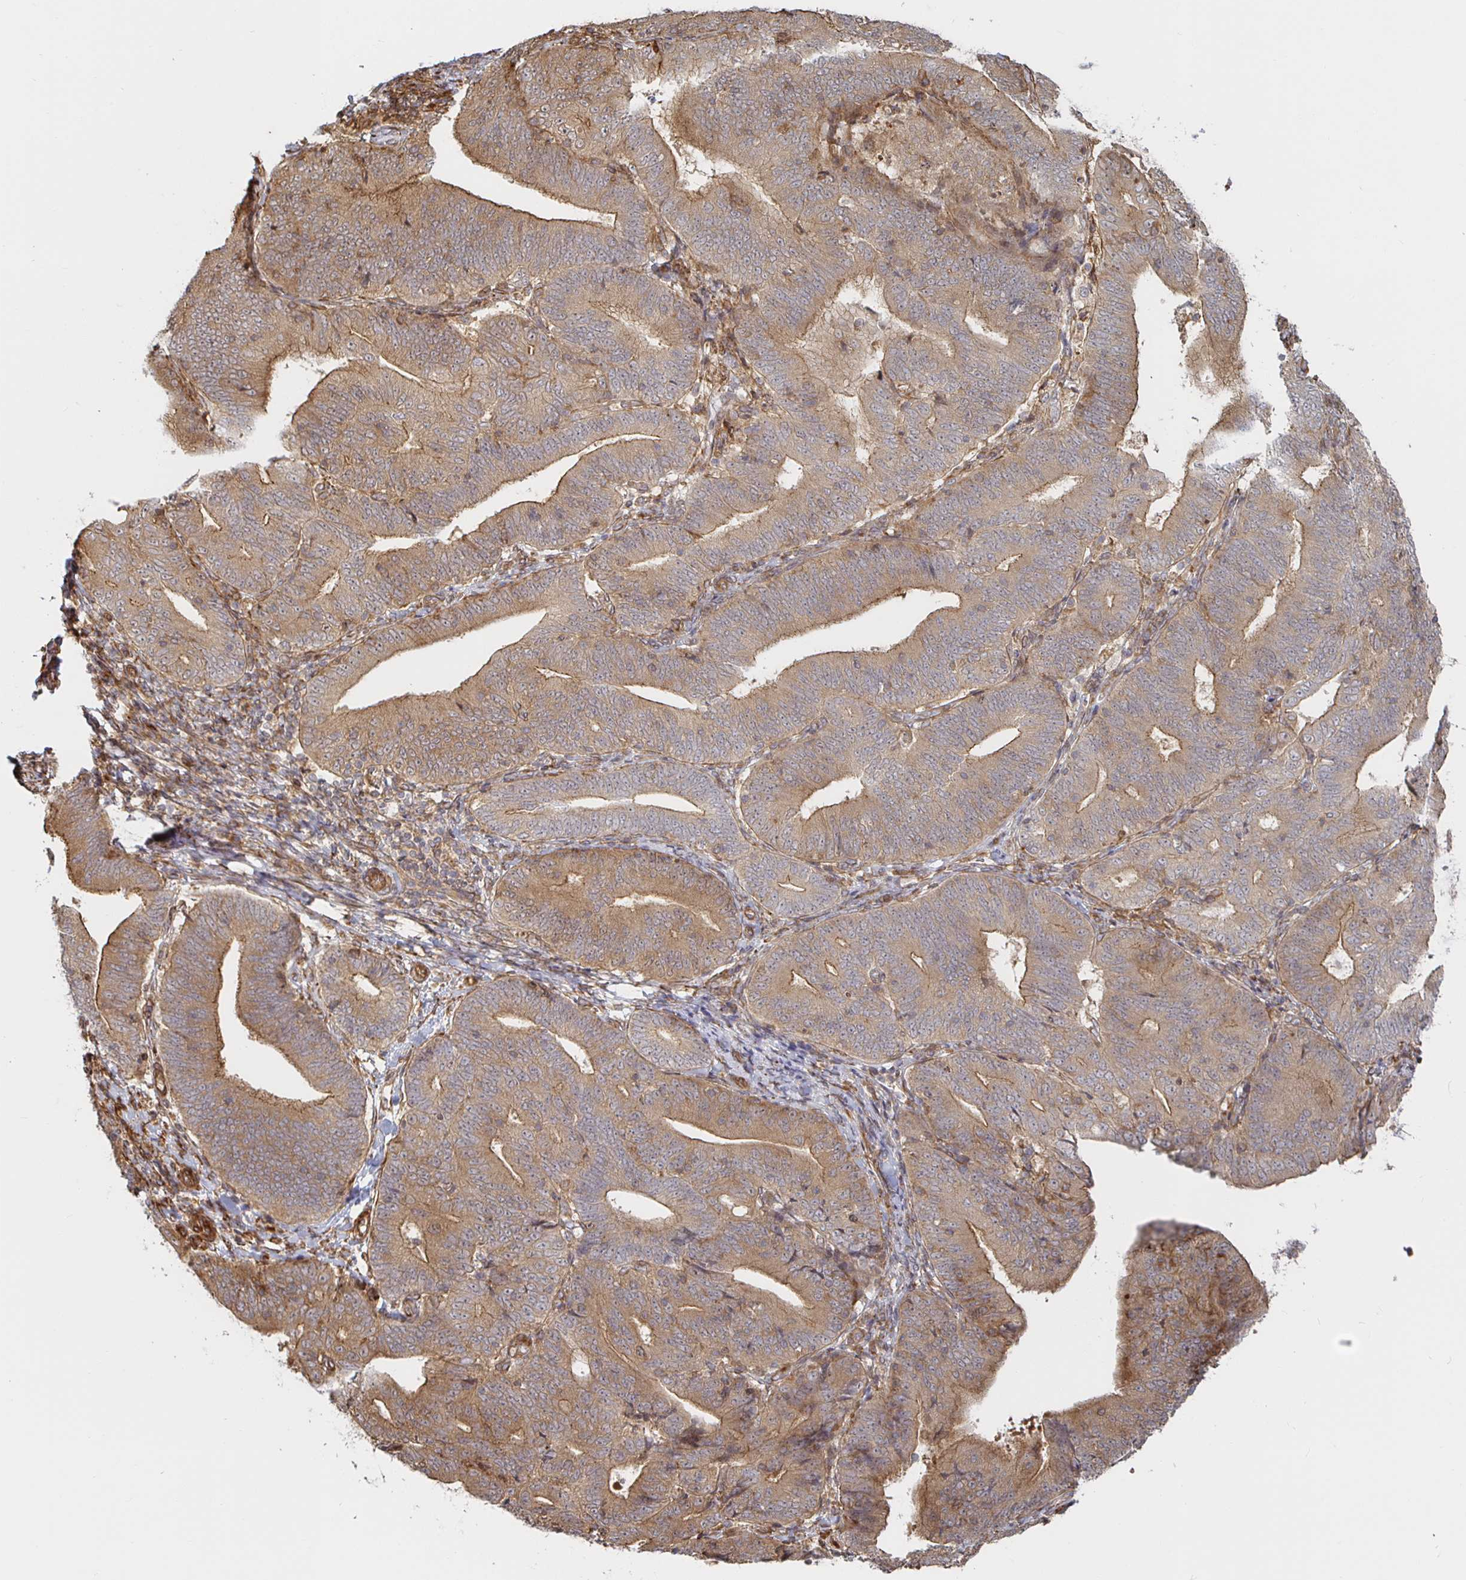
{"staining": {"intensity": "moderate", "quantity": ">75%", "location": "cytoplasmic/membranous"}, "tissue": "endometrial cancer", "cell_type": "Tumor cells", "image_type": "cancer", "snomed": [{"axis": "morphology", "description": "Adenocarcinoma, NOS"}, {"axis": "topography", "description": "Endometrium"}], "caption": "A brown stain shows moderate cytoplasmic/membranous positivity of a protein in human adenocarcinoma (endometrial) tumor cells.", "gene": "STRAP", "patient": {"sex": "female", "age": 70}}